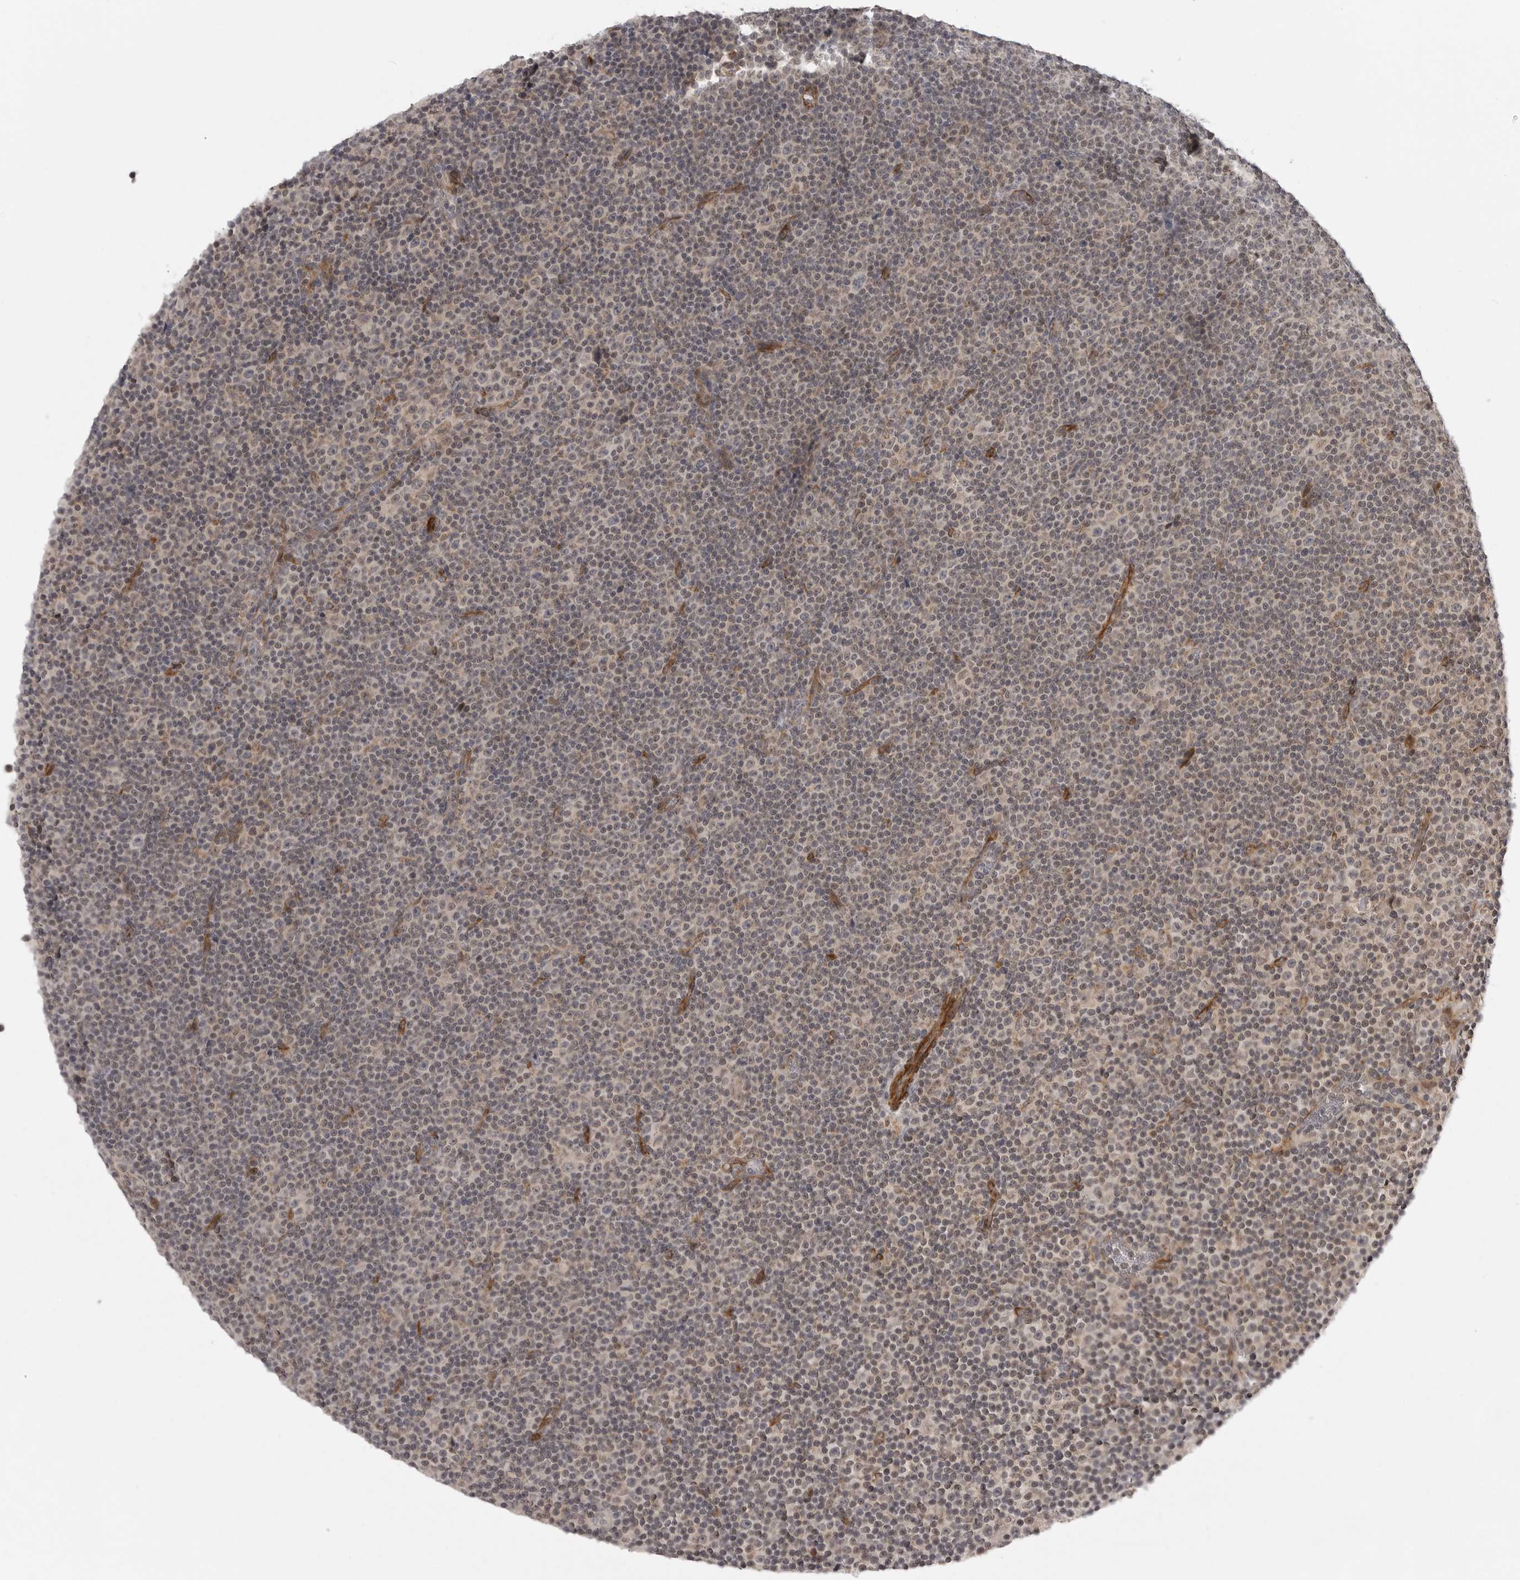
{"staining": {"intensity": "negative", "quantity": "none", "location": "none"}, "tissue": "lymphoma", "cell_type": "Tumor cells", "image_type": "cancer", "snomed": [{"axis": "morphology", "description": "Malignant lymphoma, non-Hodgkin's type, Low grade"}, {"axis": "topography", "description": "Lymph node"}], "caption": "The histopathology image demonstrates no staining of tumor cells in malignant lymphoma, non-Hodgkin's type (low-grade).", "gene": "TUT4", "patient": {"sex": "female", "age": 67}}